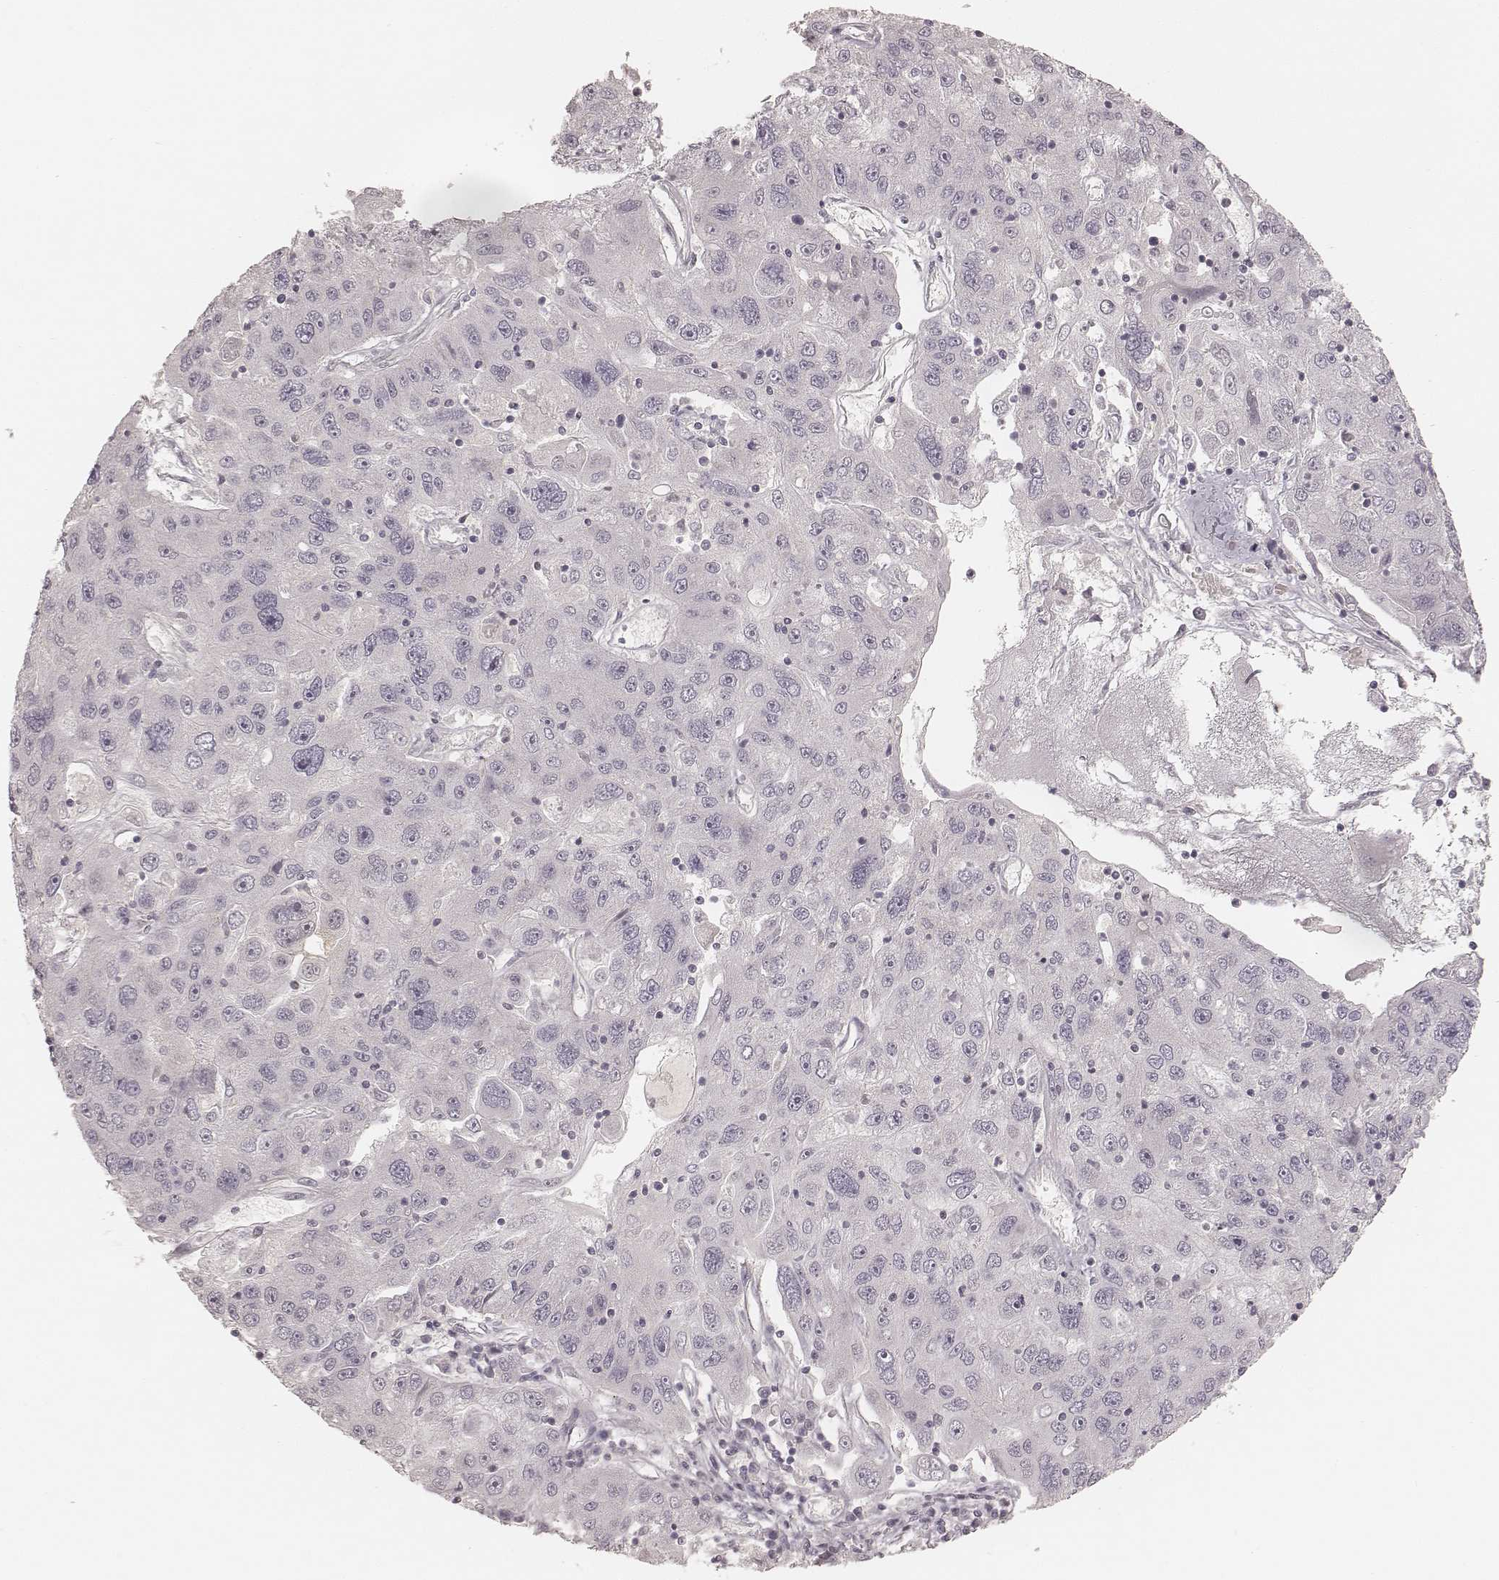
{"staining": {"intensity": "negative", "quantity": "none", "location": "none"}, "tissue": "stomach cancer", "cell_type": "Tumor cells", "image_type": "cancer", "snomed": [{"axis": "morphology", "description": "Adenocarcinoma, NOS"}, {"axis": "topography", "description": "Stomach"}], "caption": "DAB immunohistochemical staining of human adenocarcinoma (stomach) reveals no significant staining in tumor cells.", "gene": "GORASP2", "patient": {"sex": "male", "age": 56}}